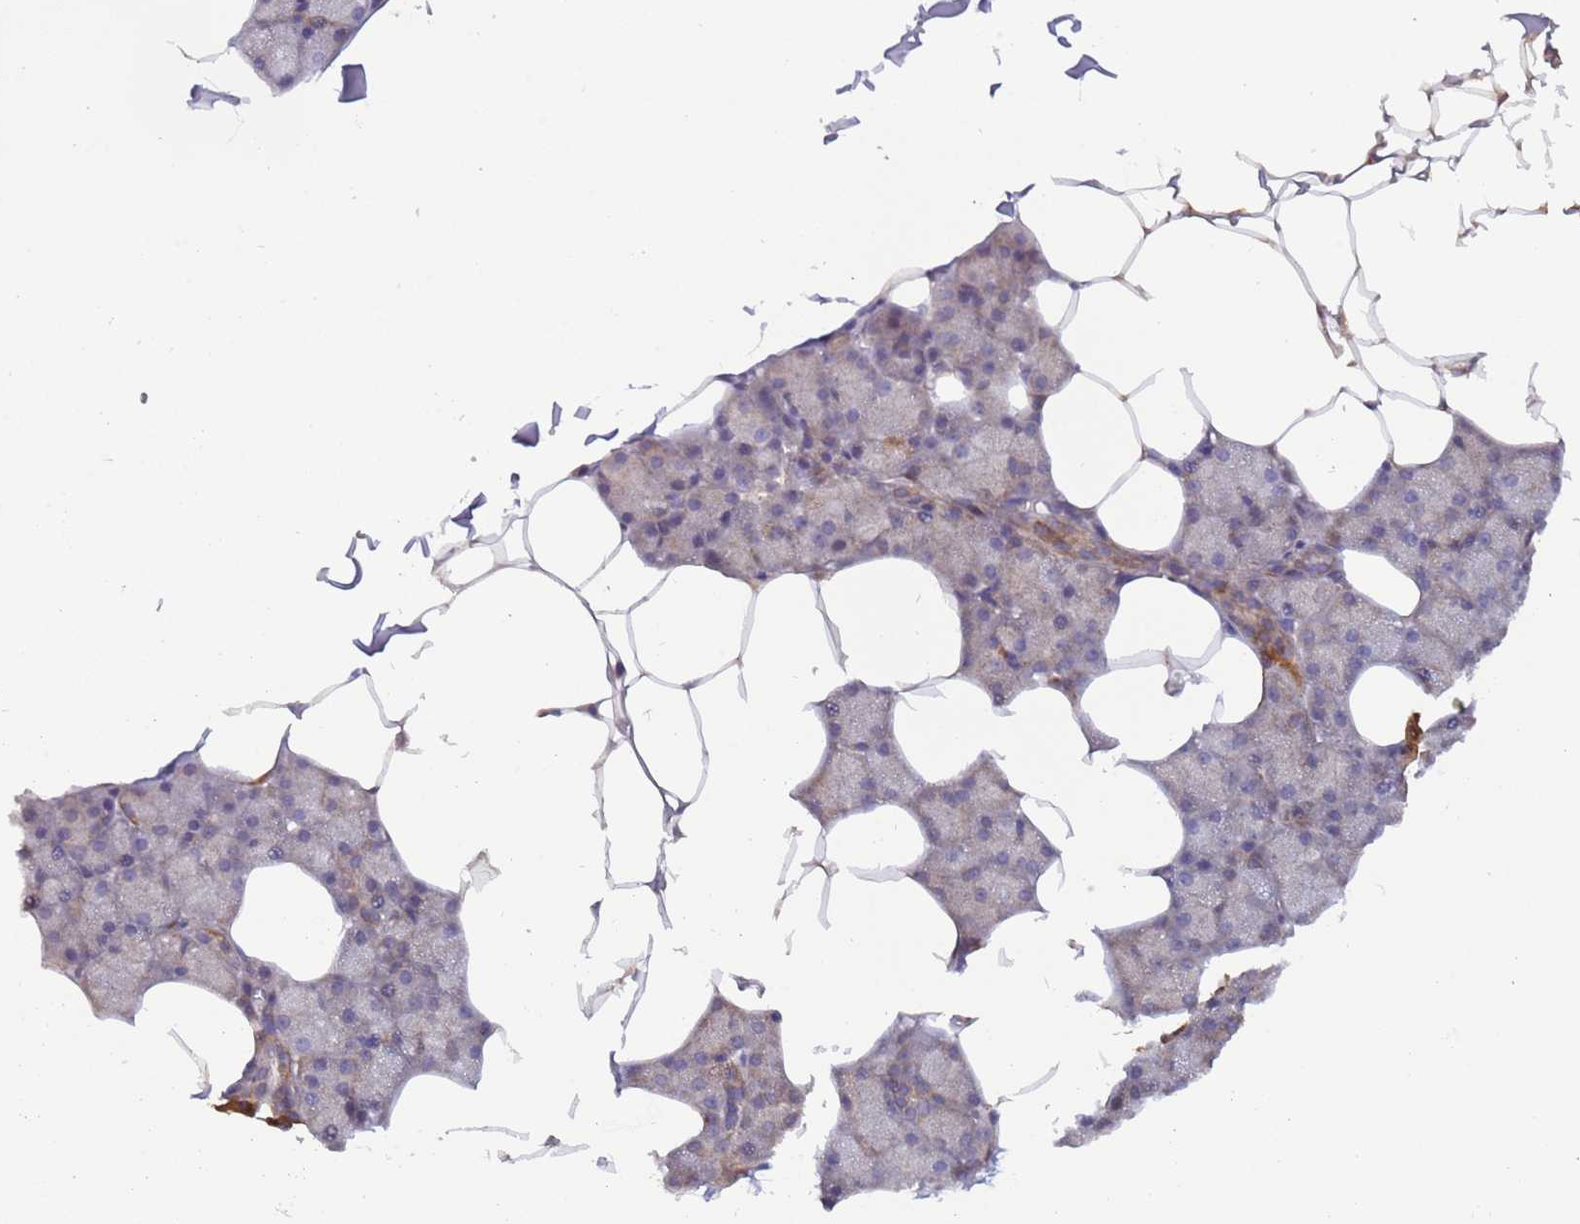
{"staining": {"intensity": "strong", "quantity": "<25%", "location": "cytoplasmic/membranous"}, "tissue": "salivary gland", "cell_type": "Glandular cells", "image_type": "normal", "snomed": [{"axis": "morphology", "description": "Normal tissue, NOS"}, {"axis": "topography", "description": "Salivary gland"}], "caption": "Approximately <25% of glandular cells in benign salivary gland show strong cytoplasmic/membranous protein expression as visualized by brown immunohistochemical staining.", "gene": "UQCRQ", "patient": {"sex": "male", "age": 62}}